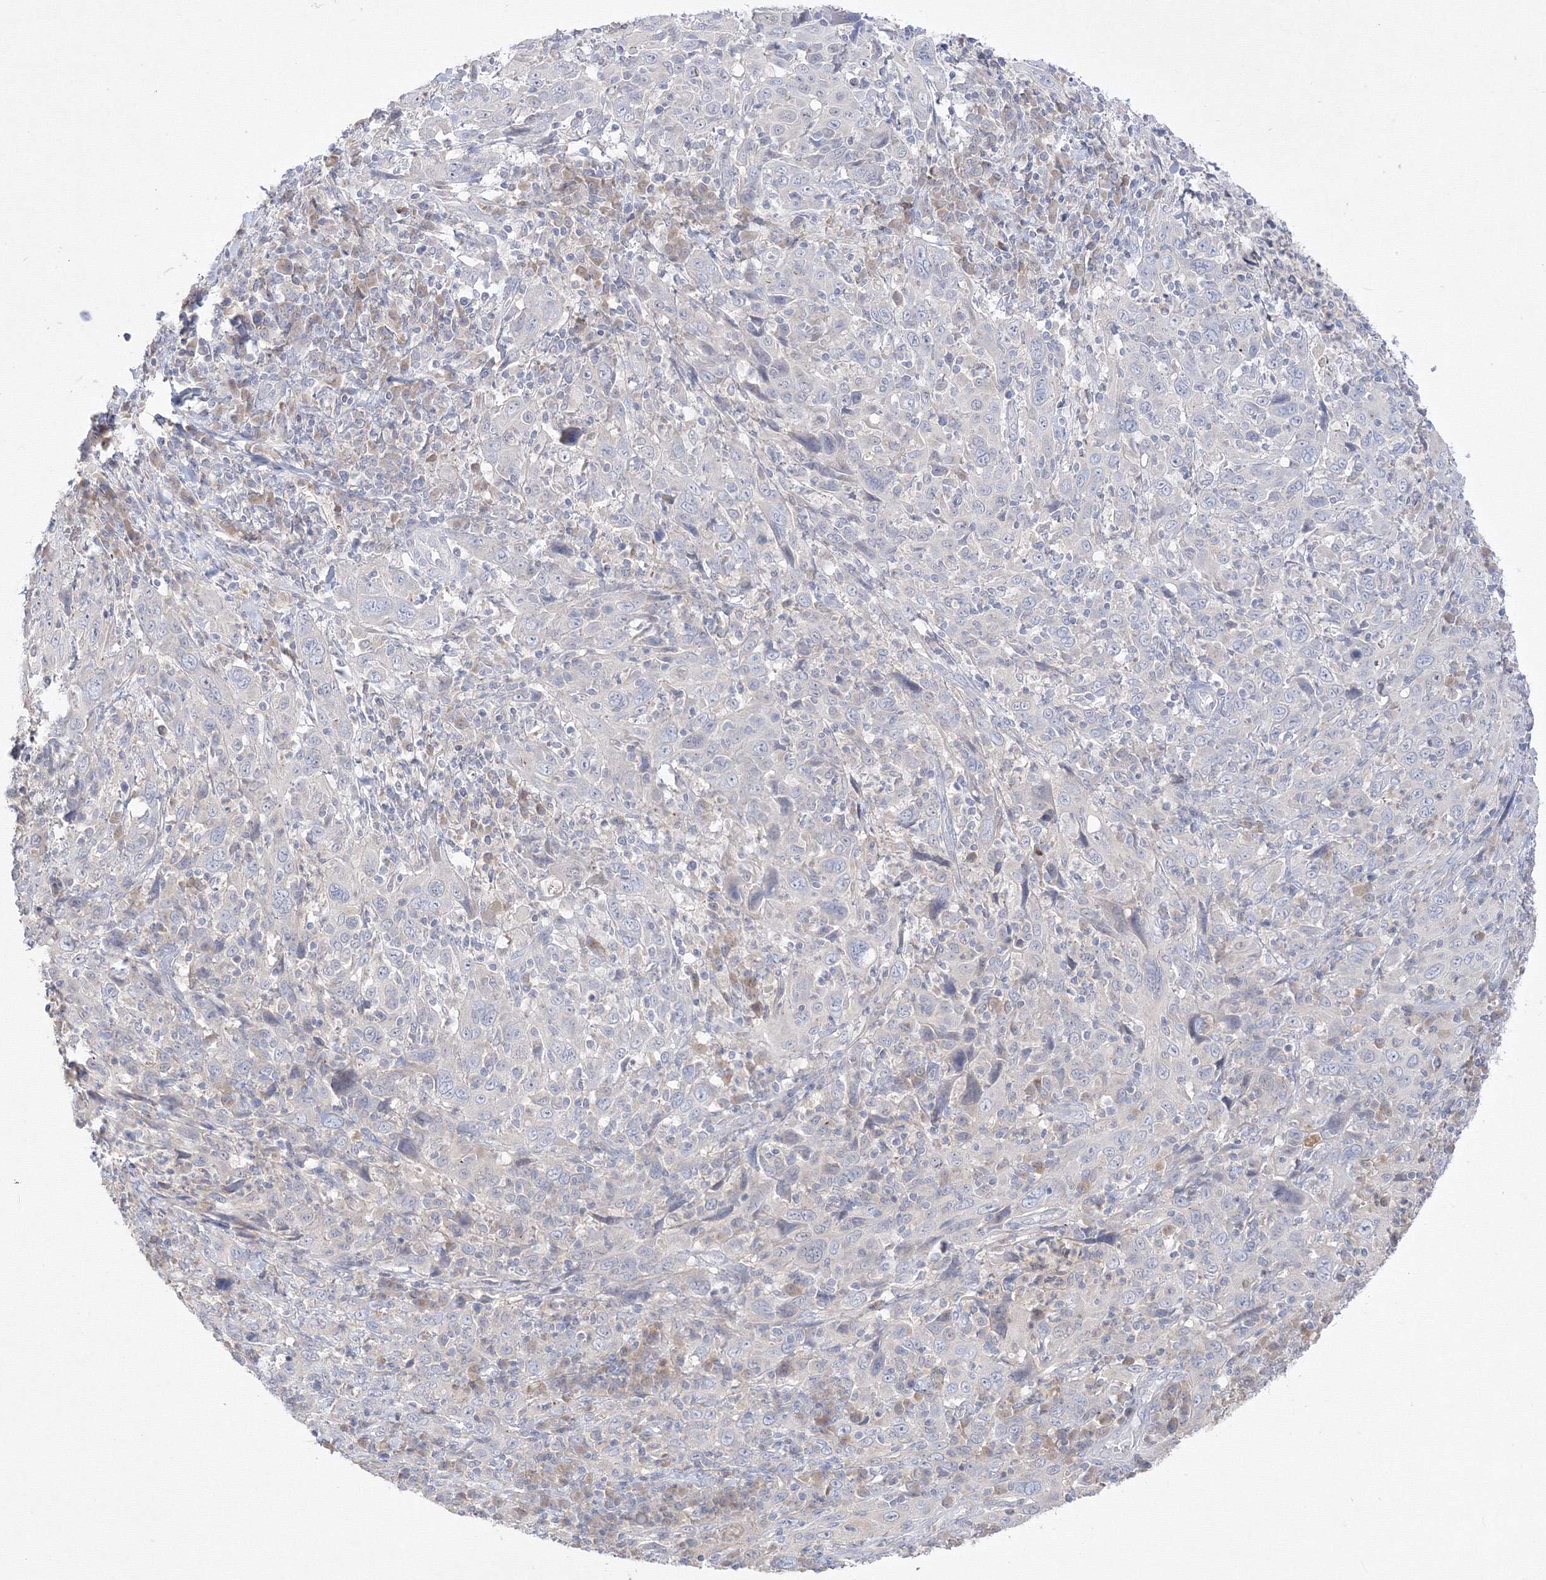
{"staining": {"intensity": "negative", "quantity": "none", "location": "none"}, "tissue": "cervical cancer", "cell_type": "Tumor cells", "image_type": "cancer", "snomed": [{"axis": "morphology", "description": "Squamous cell carcinoma, NOS"}, {"axis": "topography", "description": "Cervix"}], "caption": "A high-resolution photomicrograph shows IHC staining of cervical squamous cell carcinoma, which exhibits no significant staining in tumor cells.", "gene": "FBXL8", "patient": {"sex": "female", "age": 46}}